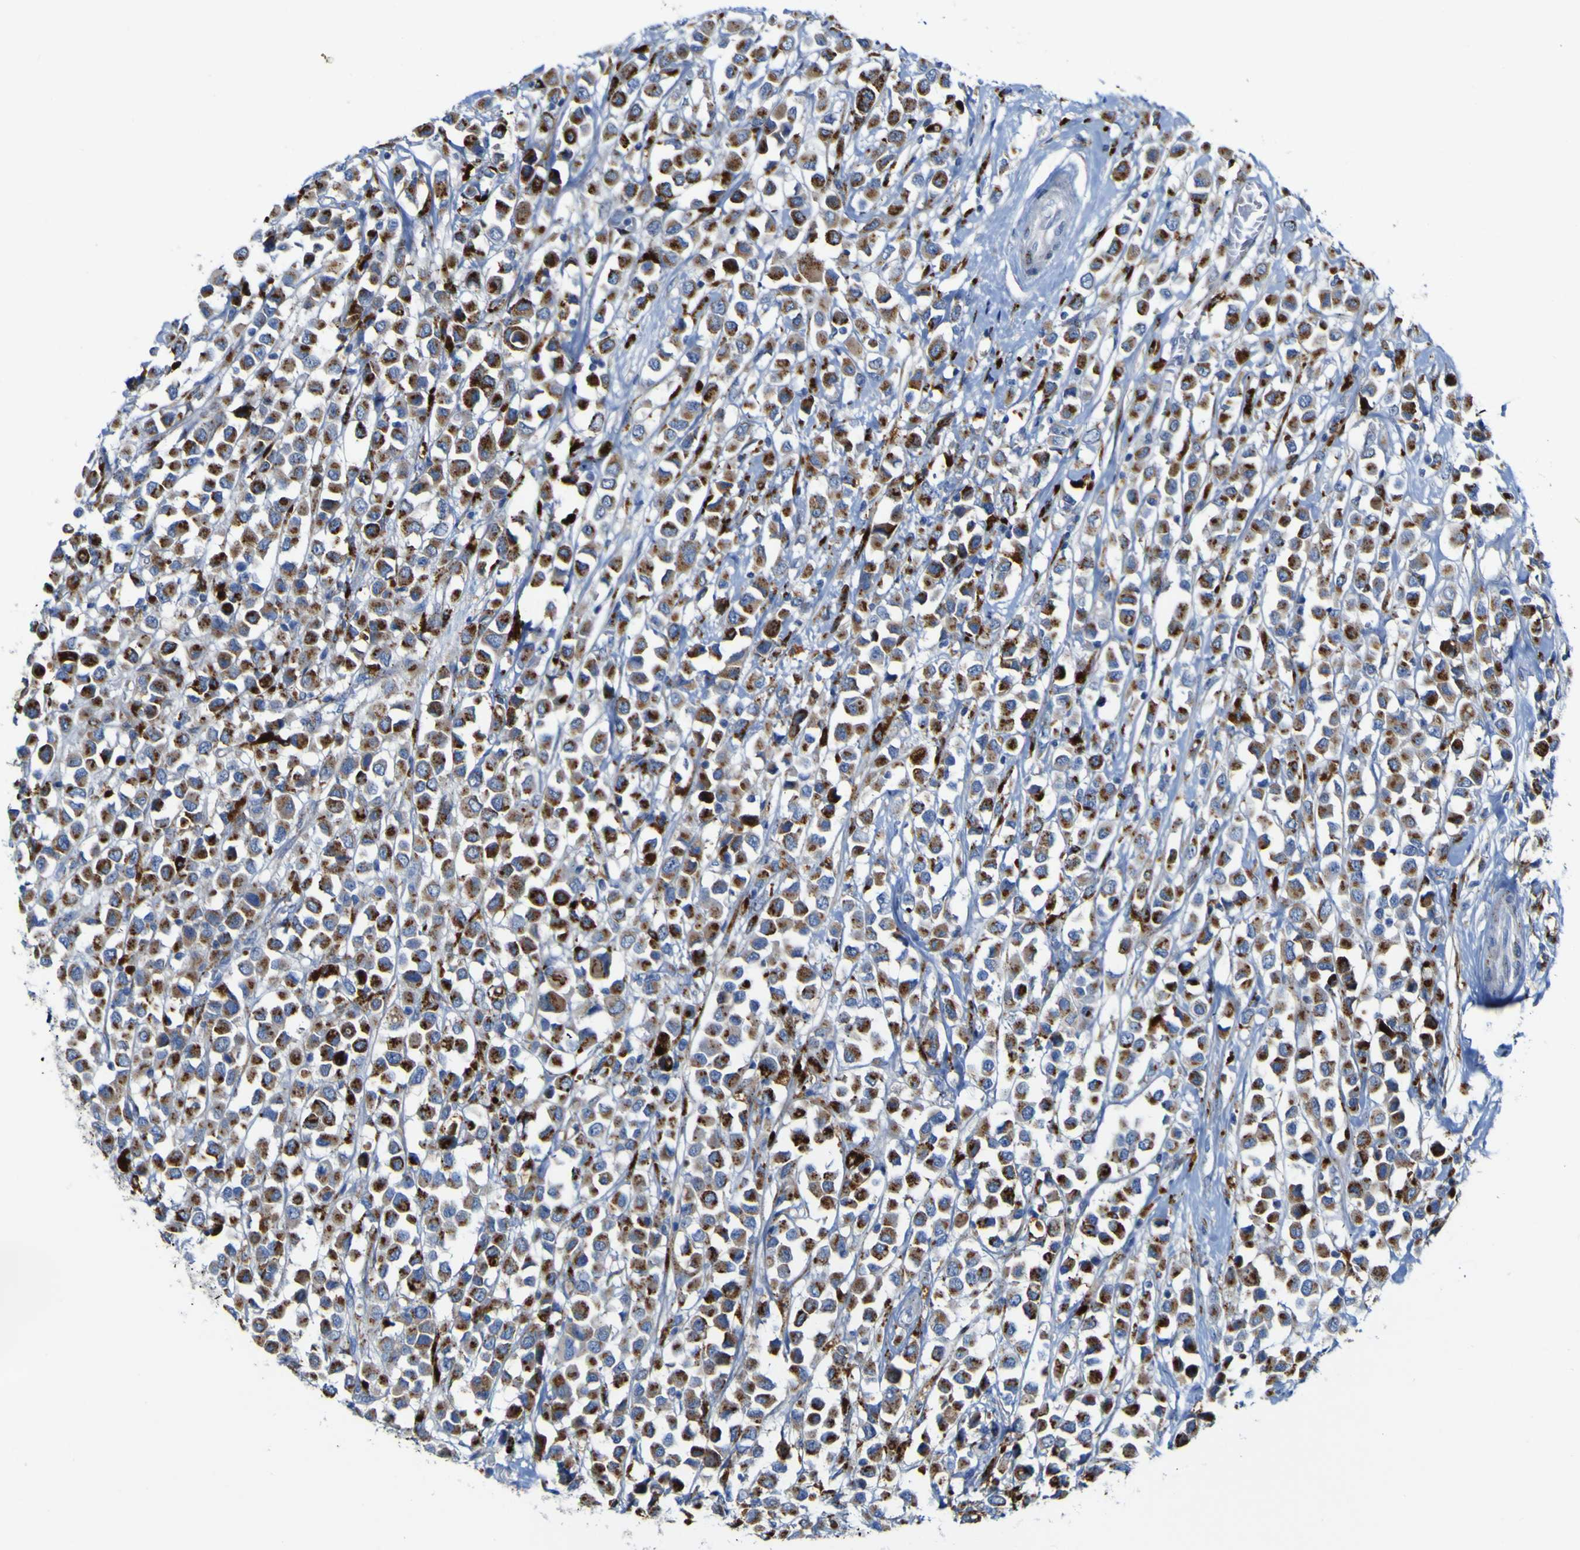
{"staining": {"intensity": "strong", "quantity": ">75%", "location": "cytoplasmic/membranous"}, "tissue": "breast cancer", "cell_type": "Tumor cells", "image_type": "cancer", "snomed": [{"axis": "morphology", "description": "Duct carcinoma"}, {"axis": "topography", "description": "Breast"}], "caption": "Protein analysis of intraductal carcinoma (breast) tissue demonstrates strong cytoplasmic/membranous positivity in approximately >75% of tumor cells.", "gene": "PTPRF", "patient": {"sex": "female", "age": 61}}